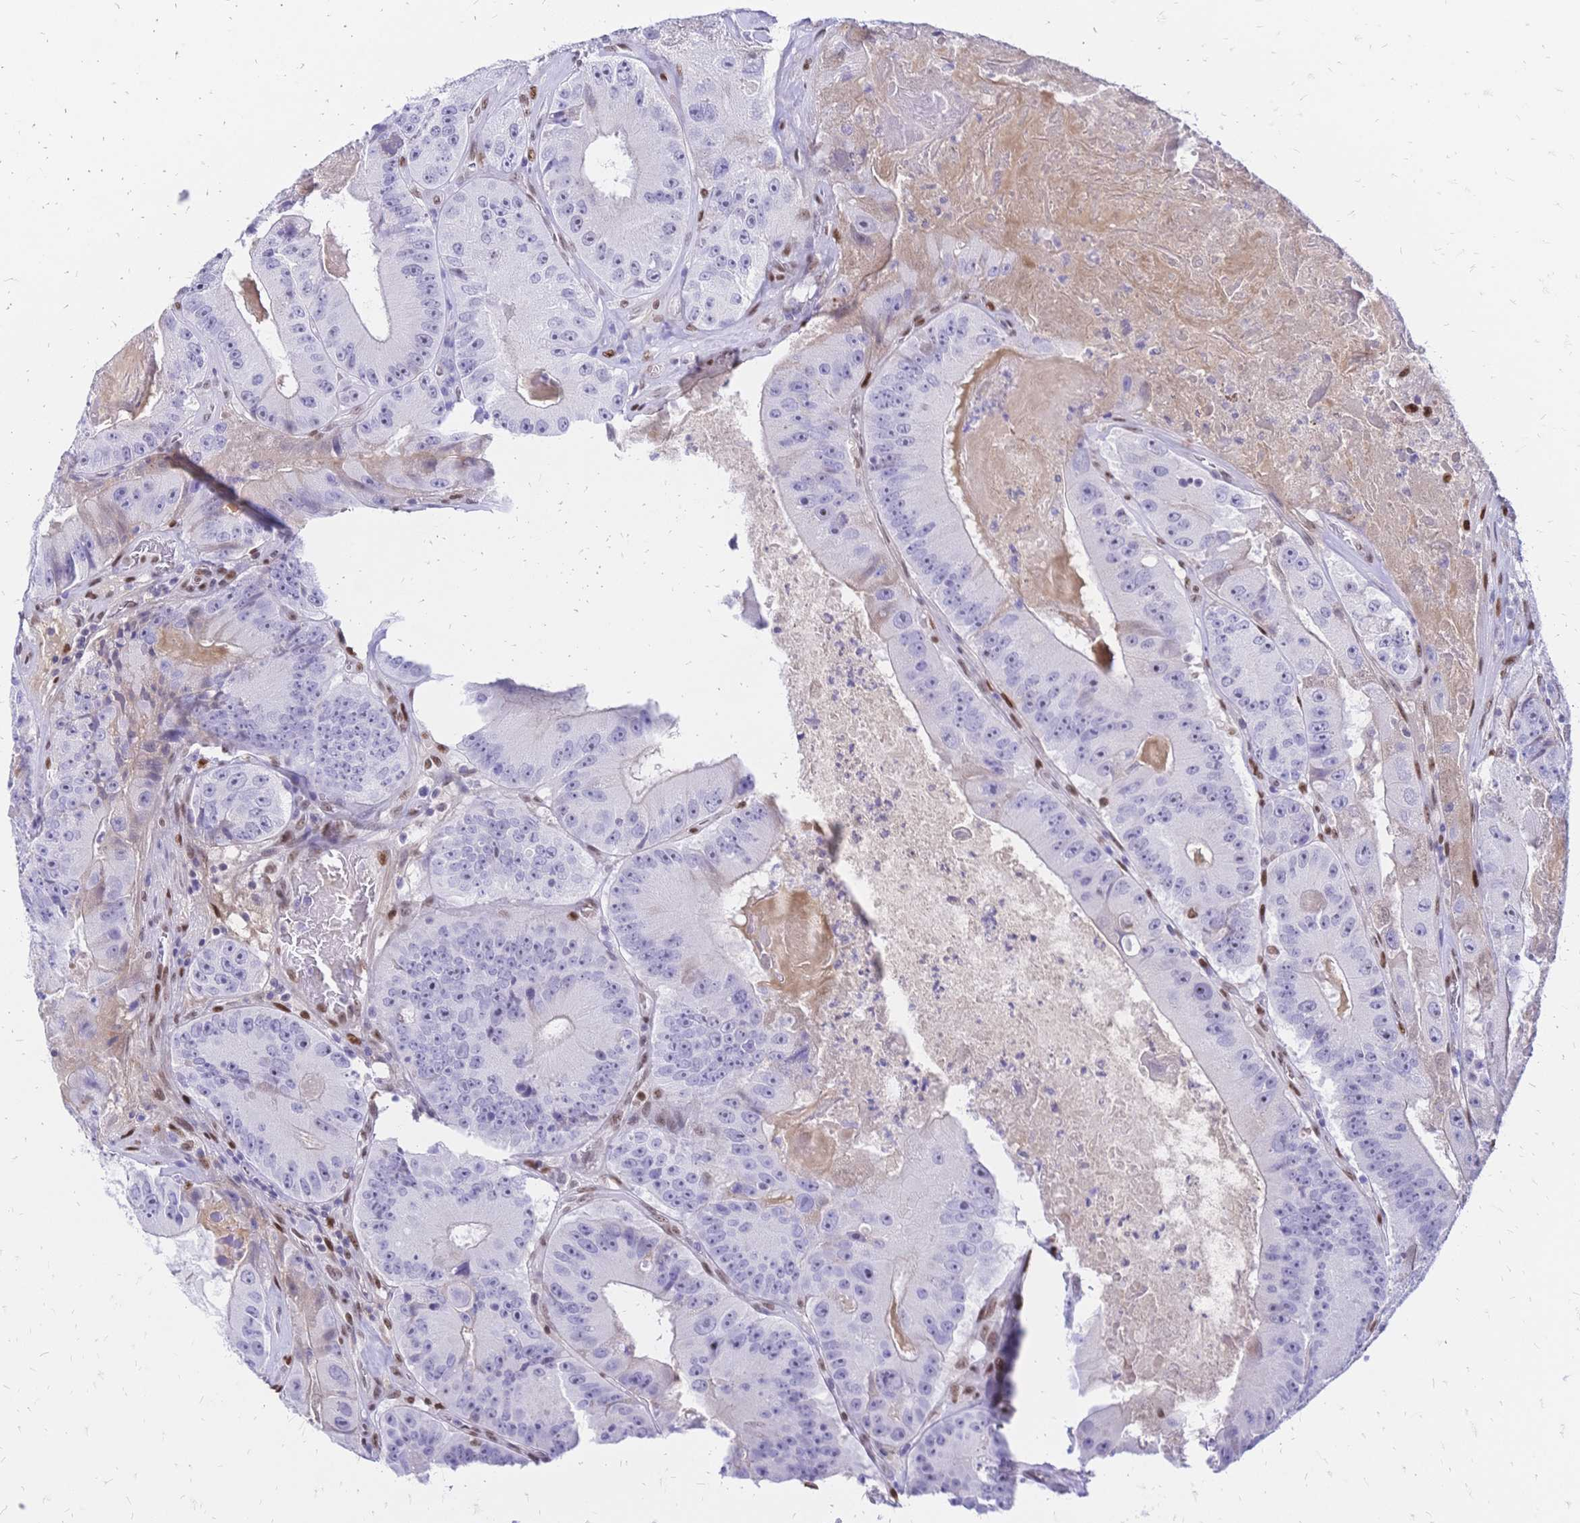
{"staining": {"intensity": "negative", "quantity": "none", "location": "none"}, "tissue": "colorectal cancer", "cell_type": "Tumor cells", "image_type": "cancer", "snomed": [{"axis": "morphology", "description": "Adenocarcinoma, NOS"}, {"axis": "topography", "description": "Colon"}], "caption": "High magnification brightfield microscopy of colorectal cancer stained with DAB (3,3'-diaminobenzidine) (brown) and counterstained with hematoxylin (blue): tumor cells show no significant positivity.", "gene": "NFIC", "patient": {"sex": "female", "age": 86}}